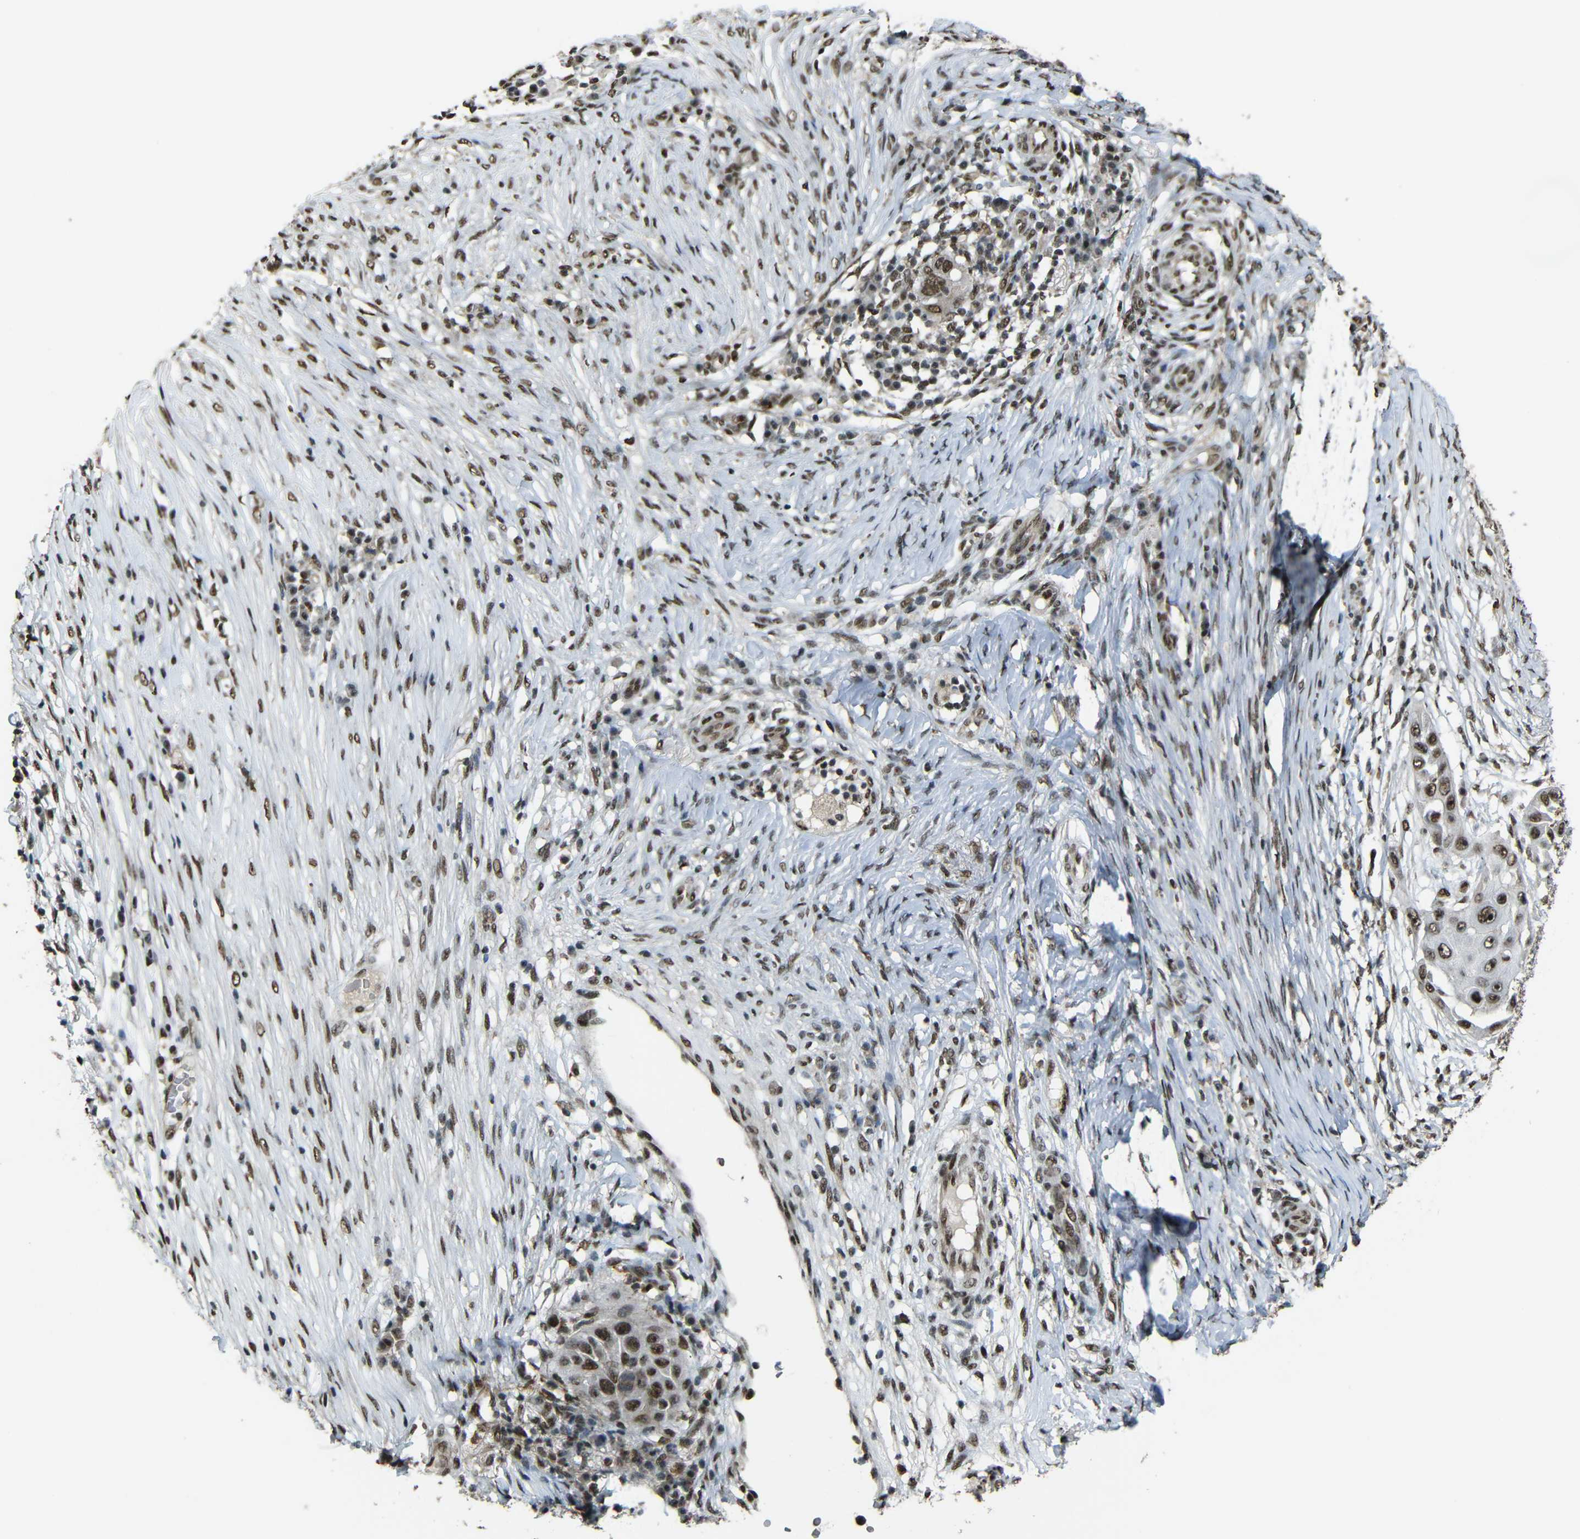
{"staining": {"intensity": "moderate", "quantity": "25%-75%", "location": "cytoplasmic/membranous,nuclear"}, "tissue": "skin cancer", "cell_type": "Tumor cells", "image_type": "cancer", "snomed": [{"axis": "morphology", "description": "Squamous cell carcinoma, NOS"}, {"axis": "topography", "description": "Skin"}], "caption": "There is medium levels of moderate cytoplasmic/membranous and nuclear positivity in tumor cells of squamous cell carcinoma (skin), as demonstrated by immunohistochemical staining (brown color).", "gene": "TCF7L2", "patient": {"sex": "female", "age": 44}}